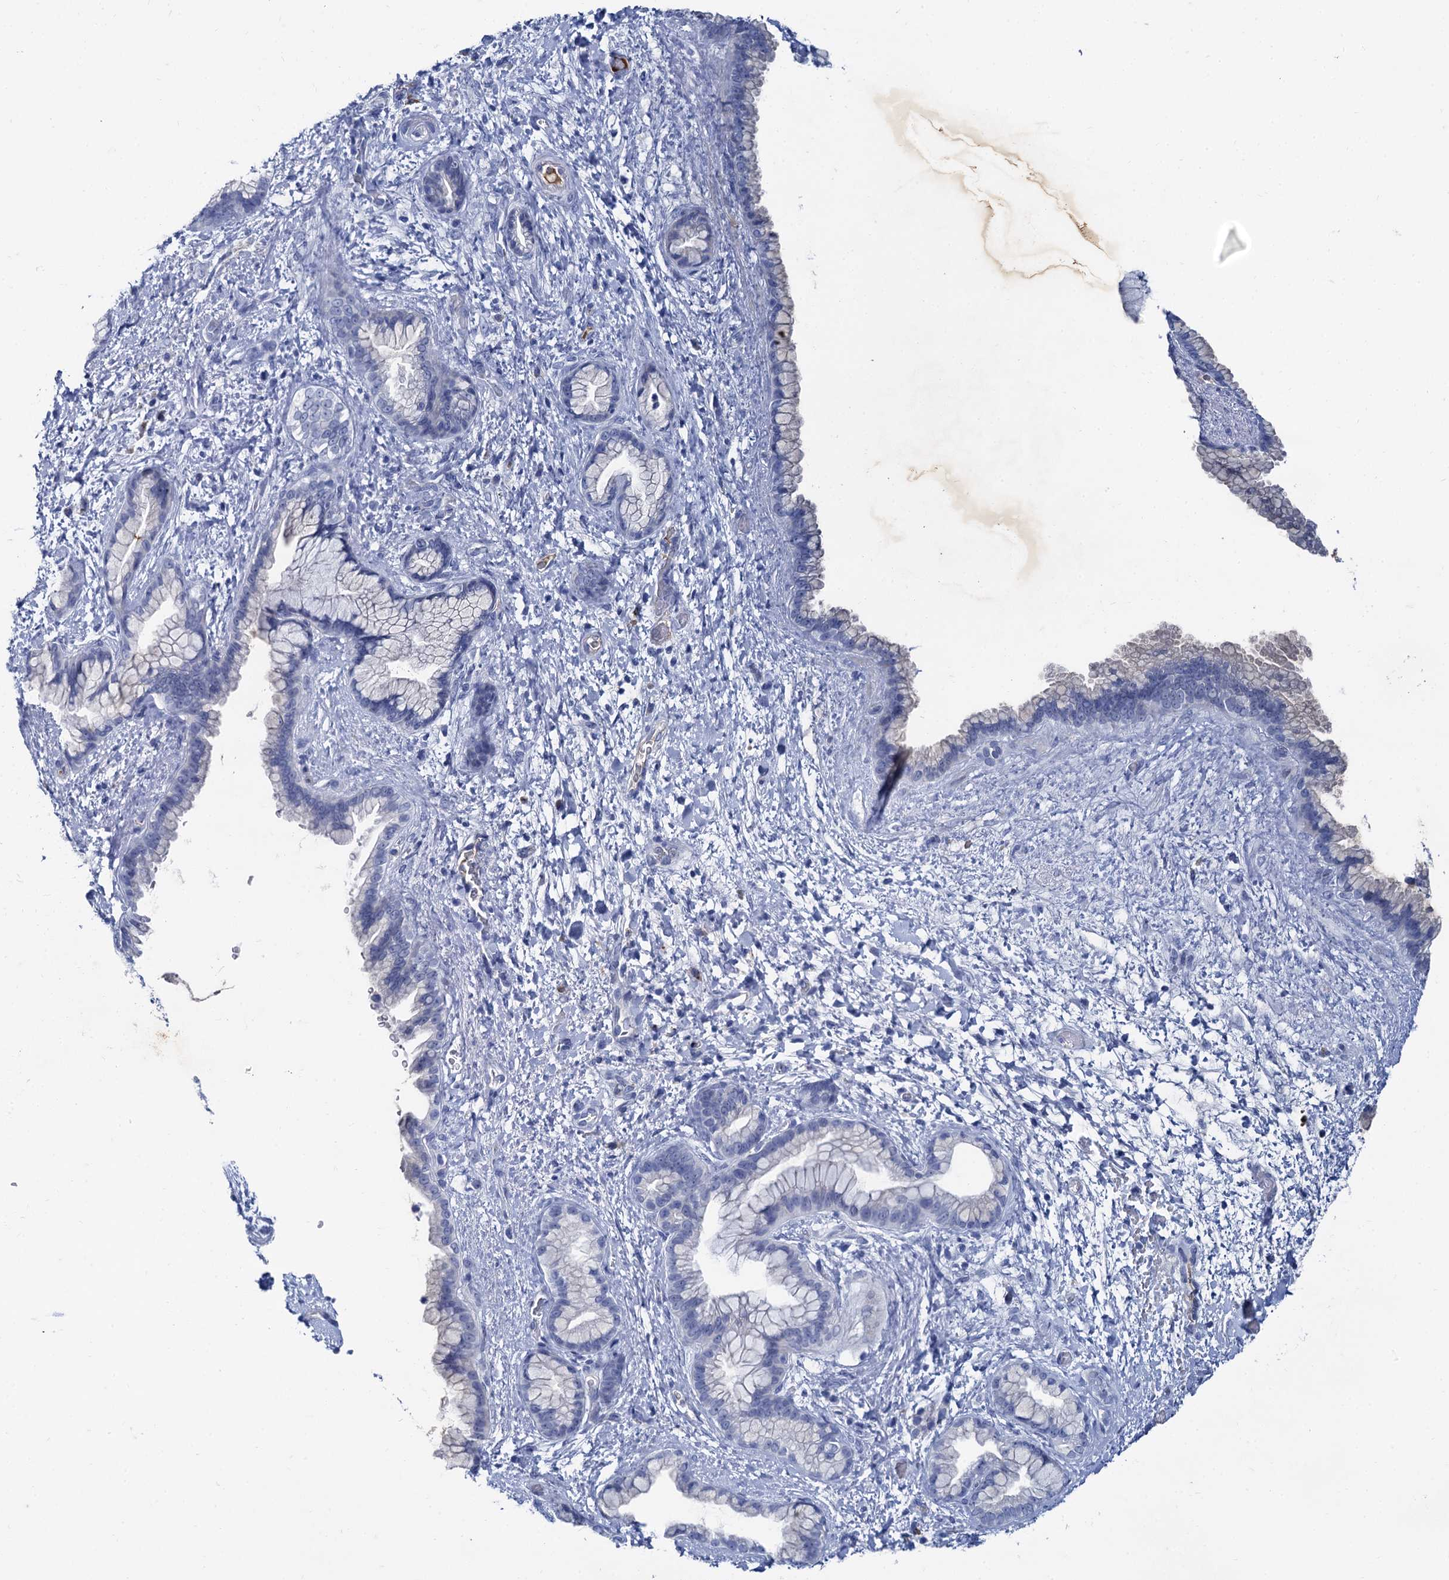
{"staining": {"intensity": "negative", "quantity": "none", "location": "none"}, "tissue": "pancreatic cancer", "cell_type": "Tumor cells", "image_type": "cancer", "snomed": [{"axis": "morphology", "description": "Adenocarcinoma, NOS"}, {"axis": "topography", "description": "Pancreas"}], "caption": "Protein analysis of pancreatic cancer (adenocarcinoma) displays no significant positivity in tumor cells. (Immunohistochemistry (ihc), brightfield microscopy, high magnification).", "gene": "TMEM72", "patient": {"sex": "female", "age": 78}}